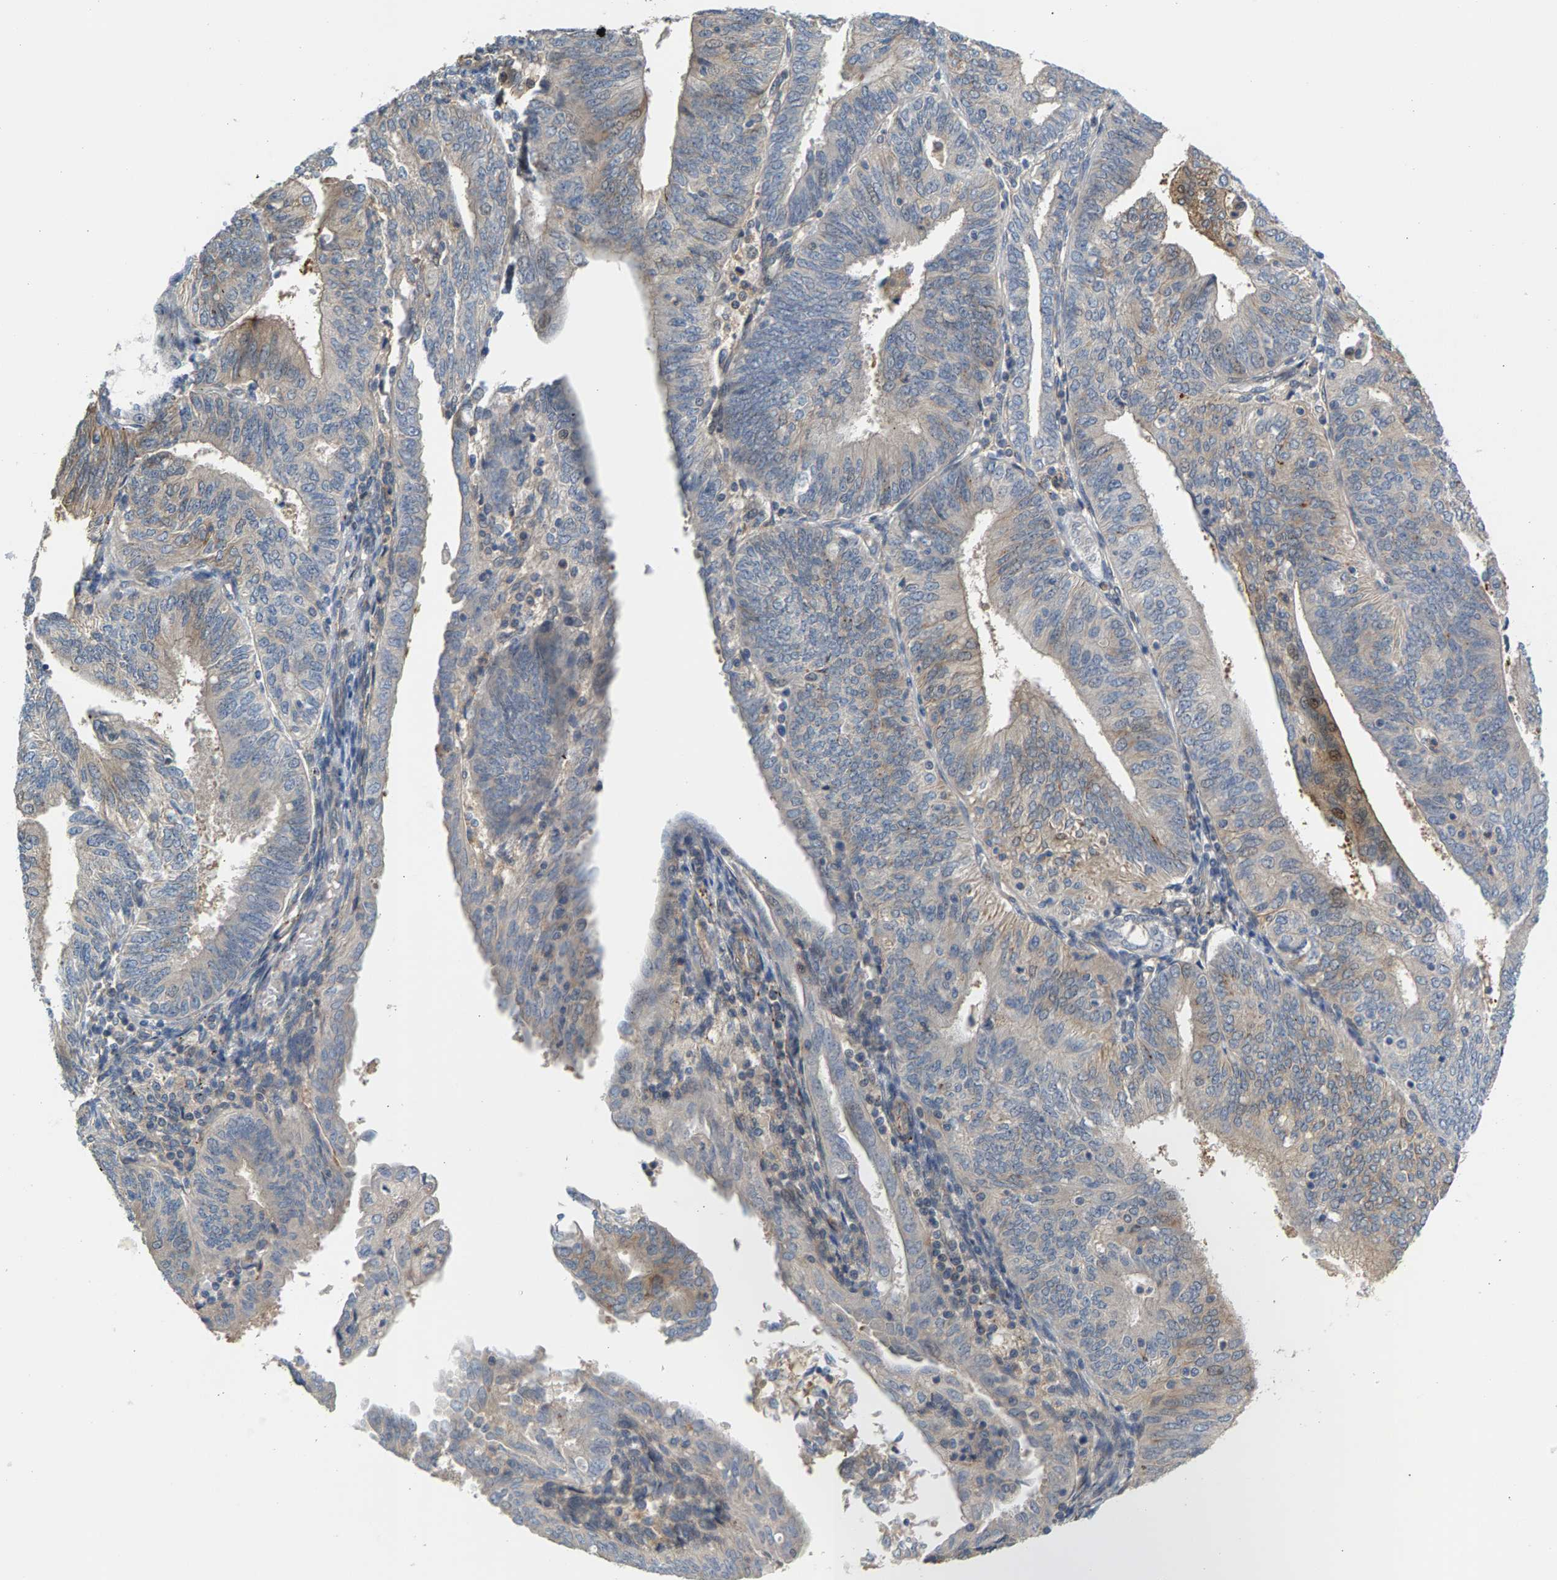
{"staining": {"intensity": "weak", "quantity": "<25%", "location": "cytoplasmic/membranous"}, "tissue": "endometrial cancer", "cell_type": "Tumor cells", "image_type": "cancer", "snomed": [{"axis": "morphology", "description": "Adenocarcinoma, NOS"}, {"axis": "topography", "description": "Endometrium"}], "caption": "High magnification brightfield microscopy of endometrial adenocarcinoma stained with DAB (3,3'-diaminobenzidine) (brown) and counterstained with hematoxylin (blue): tumor cells show no significant positivity. (DAB (3,3'-diaminobenzidine) IHC with hematoxylin counter stain).", "gene": "KRTAP27-1", "patient": {"sex": "female", "age": 58}}